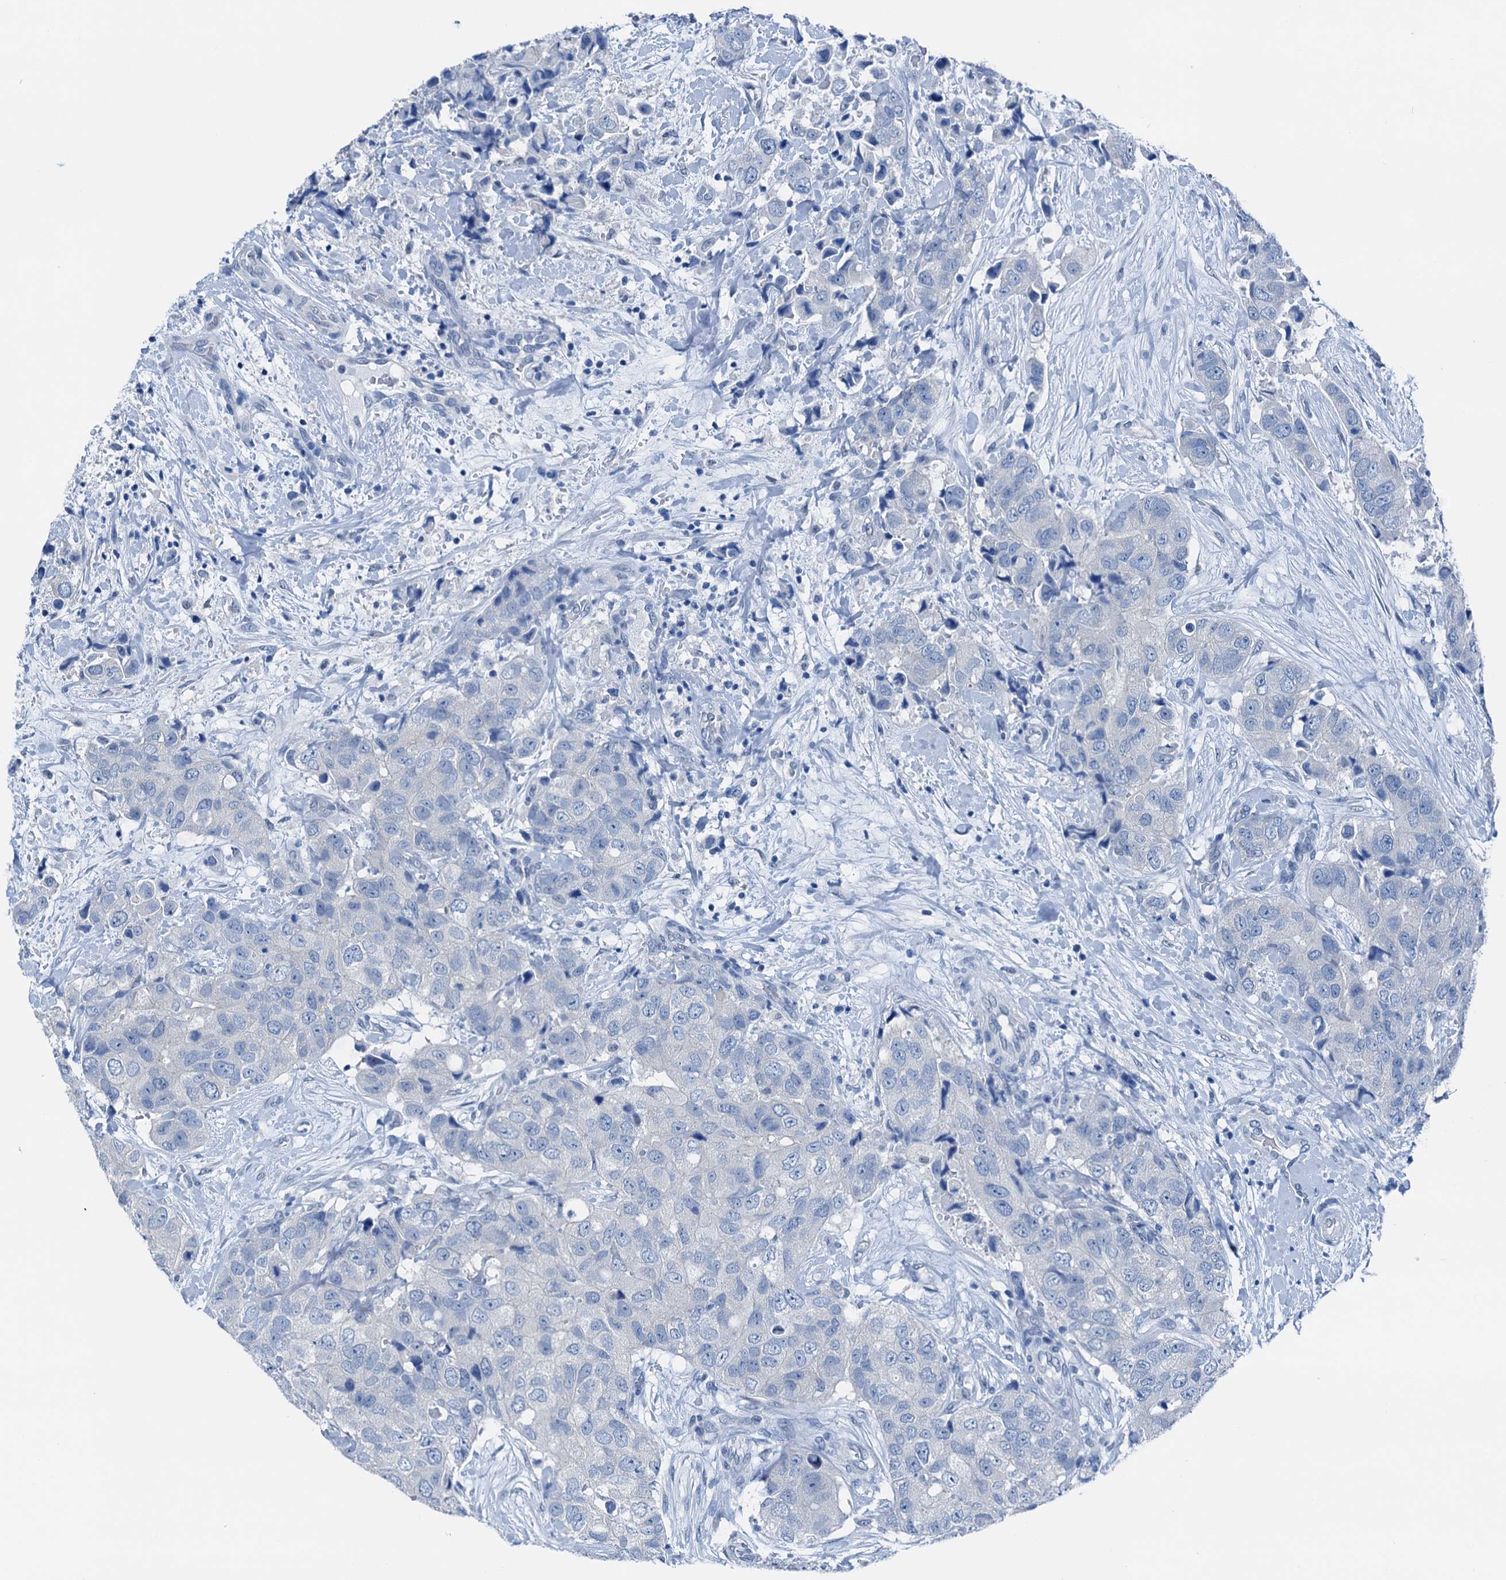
{"staining": {"intensity": "negative", "quantity": "none", "location": "none"}, "tissue": "breast cancer", "cell_type": "Tumor cells", "image_type": "cancer", "snomed": [{"axis": "morphology", "description": "Duct carcinoma"}, {"axis": "topography", "description": "Breast"}], "caption": "This is an IHC image of human breast infiltrating ductal carcinoma. There is no positivity in tumor cells.", "gene": "CBLN3", "patient": {"sex": "female", "age": 62}}